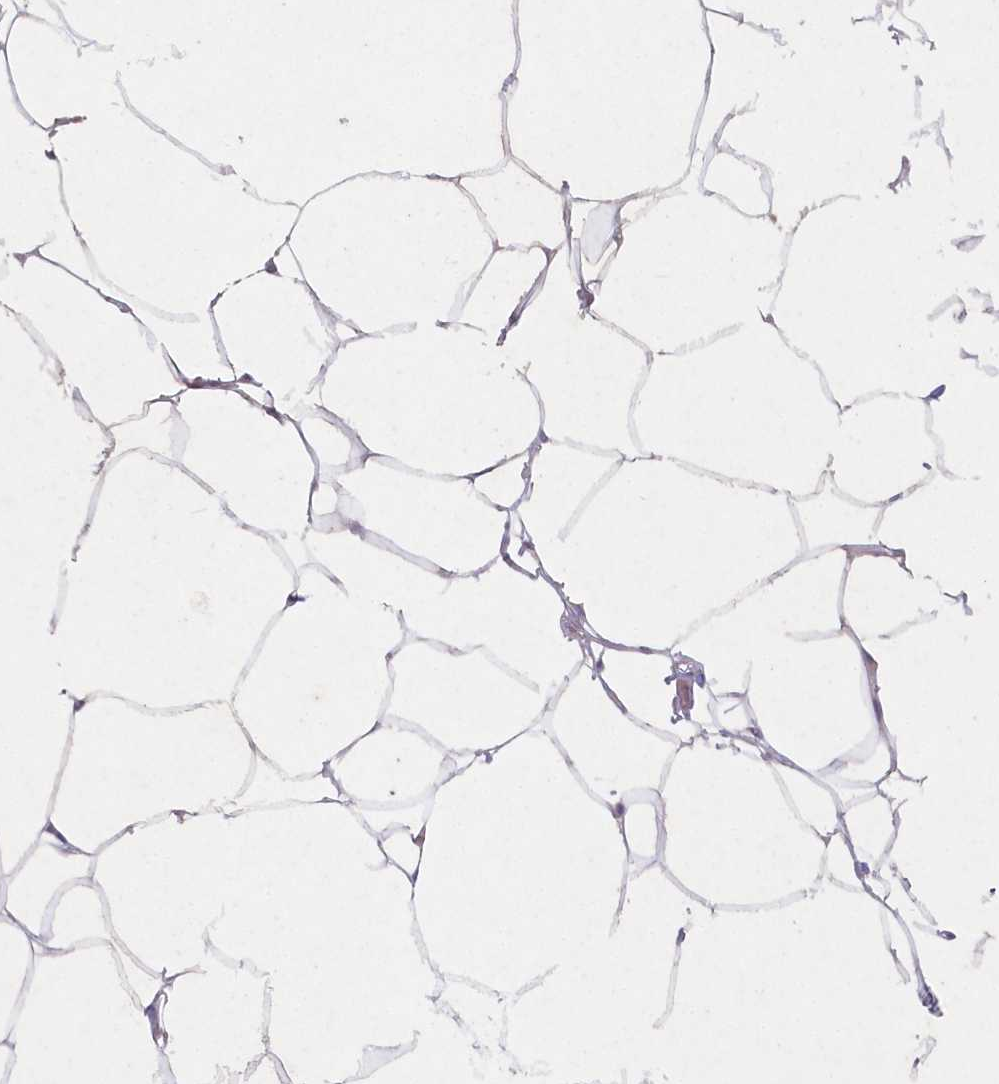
{"staining": {"intensity": "weak", "quantity": "25%-75%", "location": "cytoplasmic/membranous"}, "tissue": "adipose tissue", "cell_type": "Adipocytes", "image_type": "normal", "snomed": [{"axis": "morphology", "description": "Normal tissue, NOS"}, {"axis": "morphology", "description": "Fibrosis, NOS"}, {"axis": "topography", "description": "Breast"}, {"axis": "topography", "description": "Adipose tissue"}], "caption": "This photomicrograph exhibits benign adipose tissue stained with immunohistochemistry (IHC) to label a protein in brown. The cytoplasmic/membranous of adipocytes show weak positivity for the protein. Nuclei are counter-stained blue.", "gene": "ASCC1", "patient": {"sex": "female", "age": 39}}